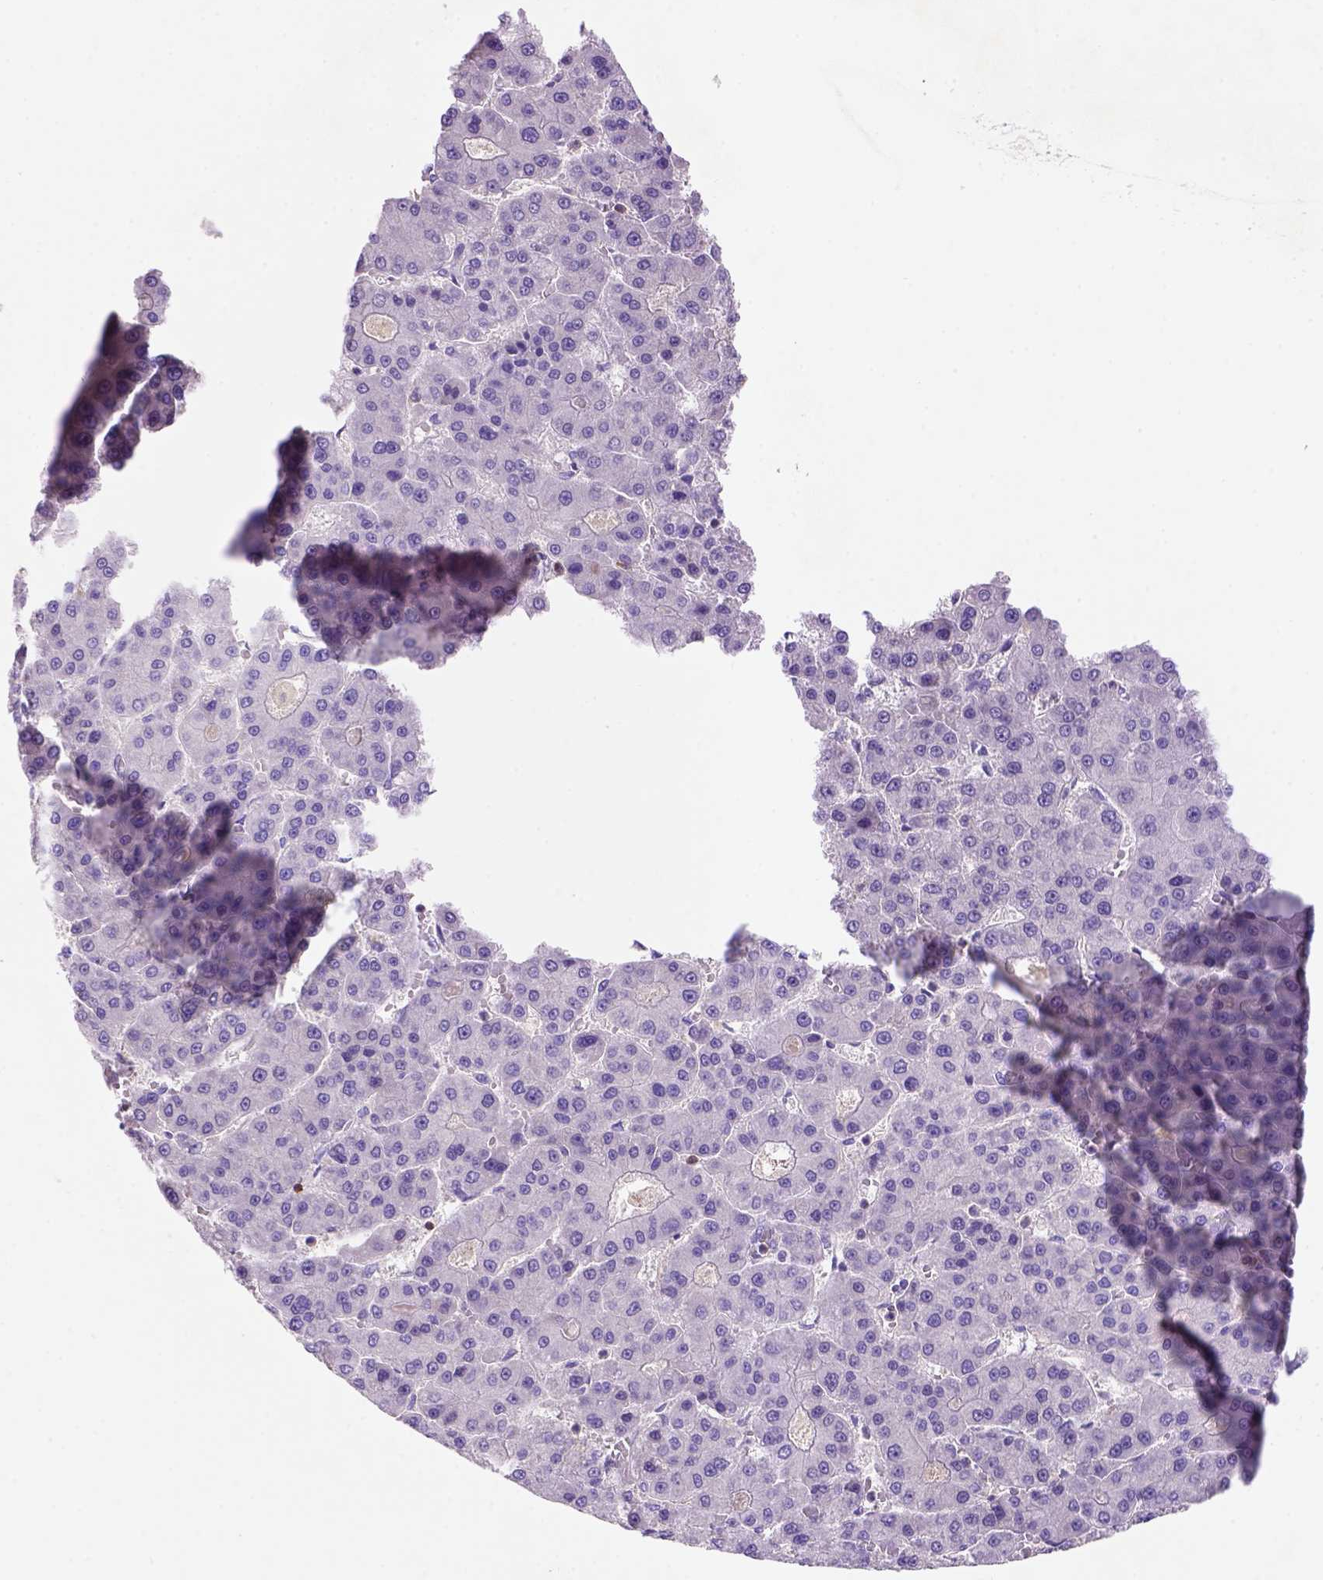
{"staining": {"intensity": "negative", "quantity": "none", "location": "none"}, "tissue": "liver cancer", "cell_type": "Tumor cells", "image_type": "cancer", "snomed": [{"axis": "morphology", "description": "Carcinoma, Hepatocellular, NOS"}, {"axis": "topography", "description": "Liver"}], "caption": "The photomicrograph displays no significant staining in tumor cells of hepatocellular carcinoma (liver).", "gene": "INPP5D", "patient": {"sex": "male", "age": 70}}